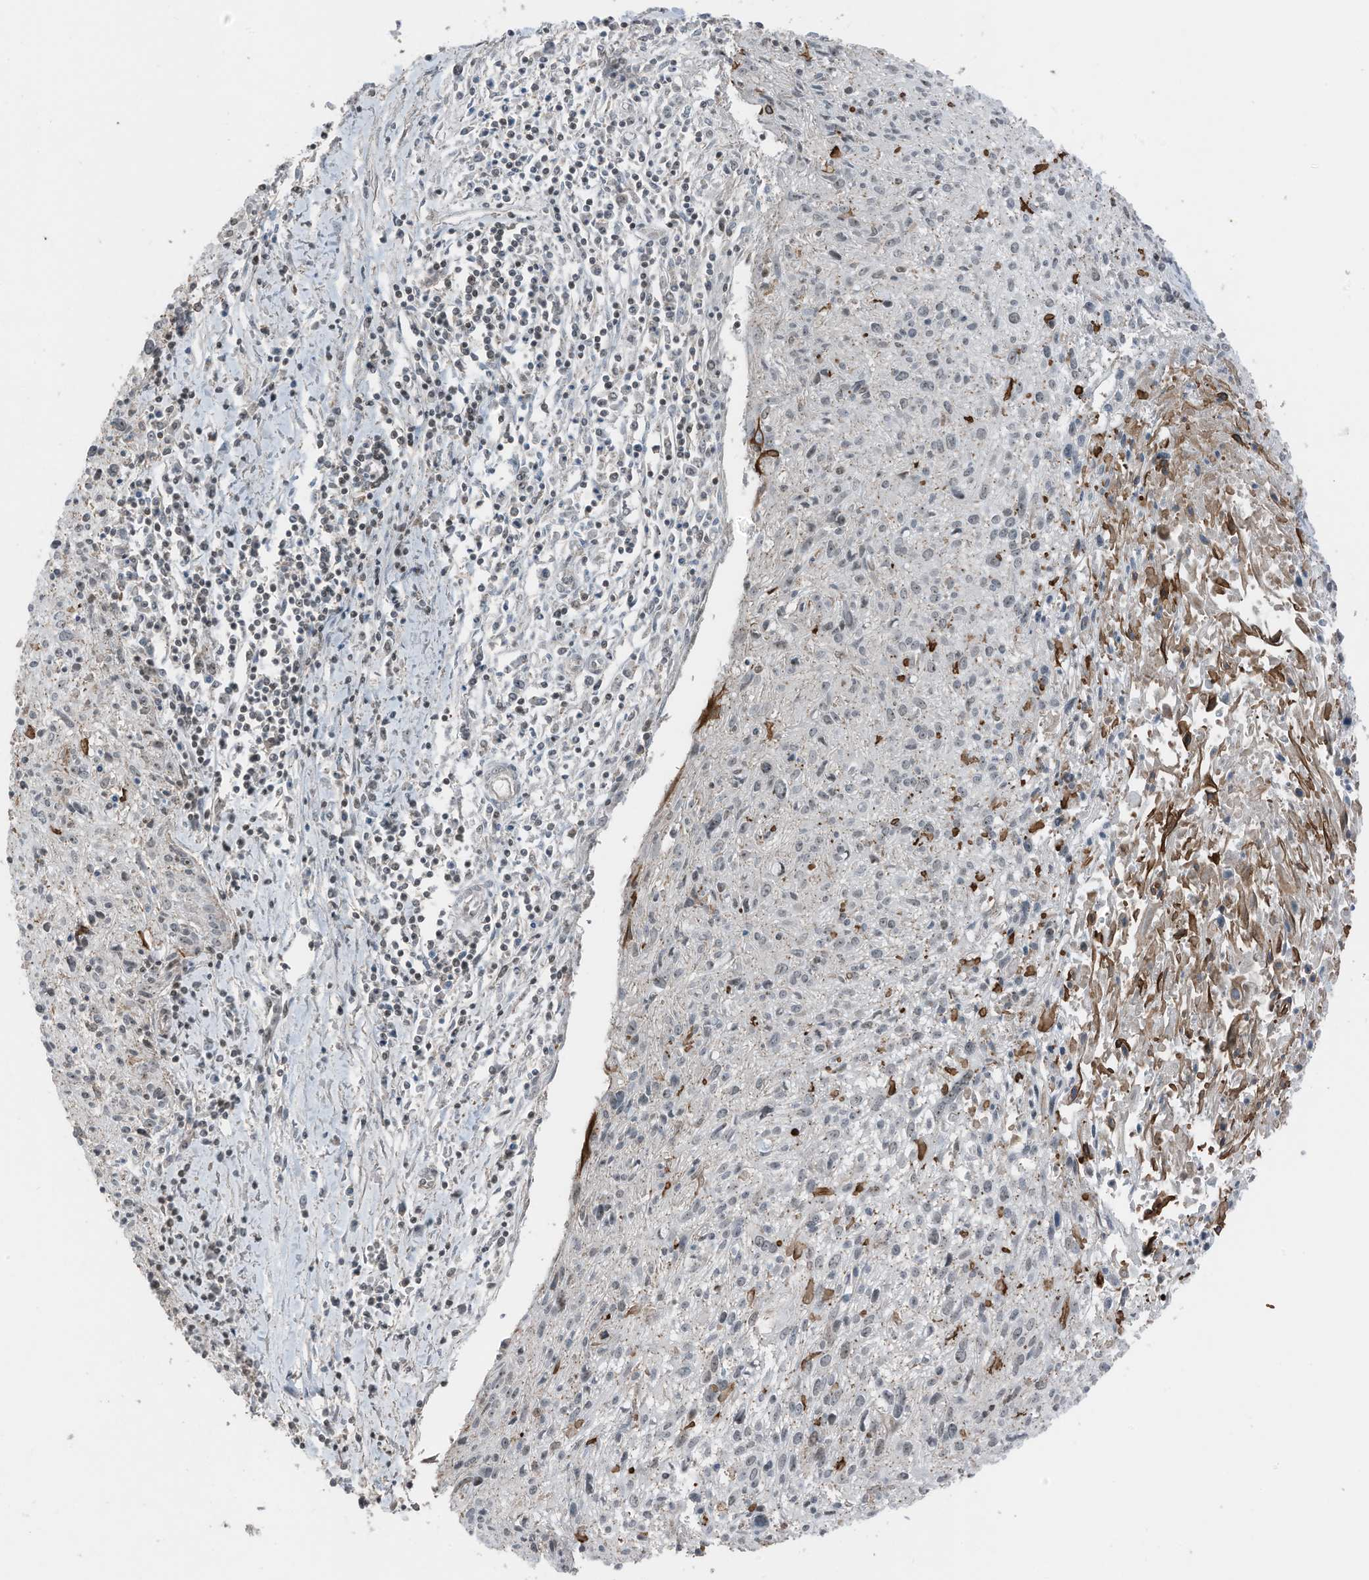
{"staining": {"intensity": "moderate", "quantity": "25%-75%", "location": "nuclear"}, "tissue": "cervical cancer", "cell_type": "Tumor cells", "image_type": "cancer", "snomed": [{"axis": "morphology", "description": "Squamous cell carcinoma, NOS"}, {"axis": "topography", "description": "Cervix"}], "caption": "Brown immunohistochemical staining in cervical cancer reveals moderate nuclear expression in about 25%-75% of tumor cells. (DAB (3,3'-diaminobenzidine) = brown stain, brightfield microscopy at high magnification).", "gene": "UTP3", "patient": {"sex": "female", "age": 51}}